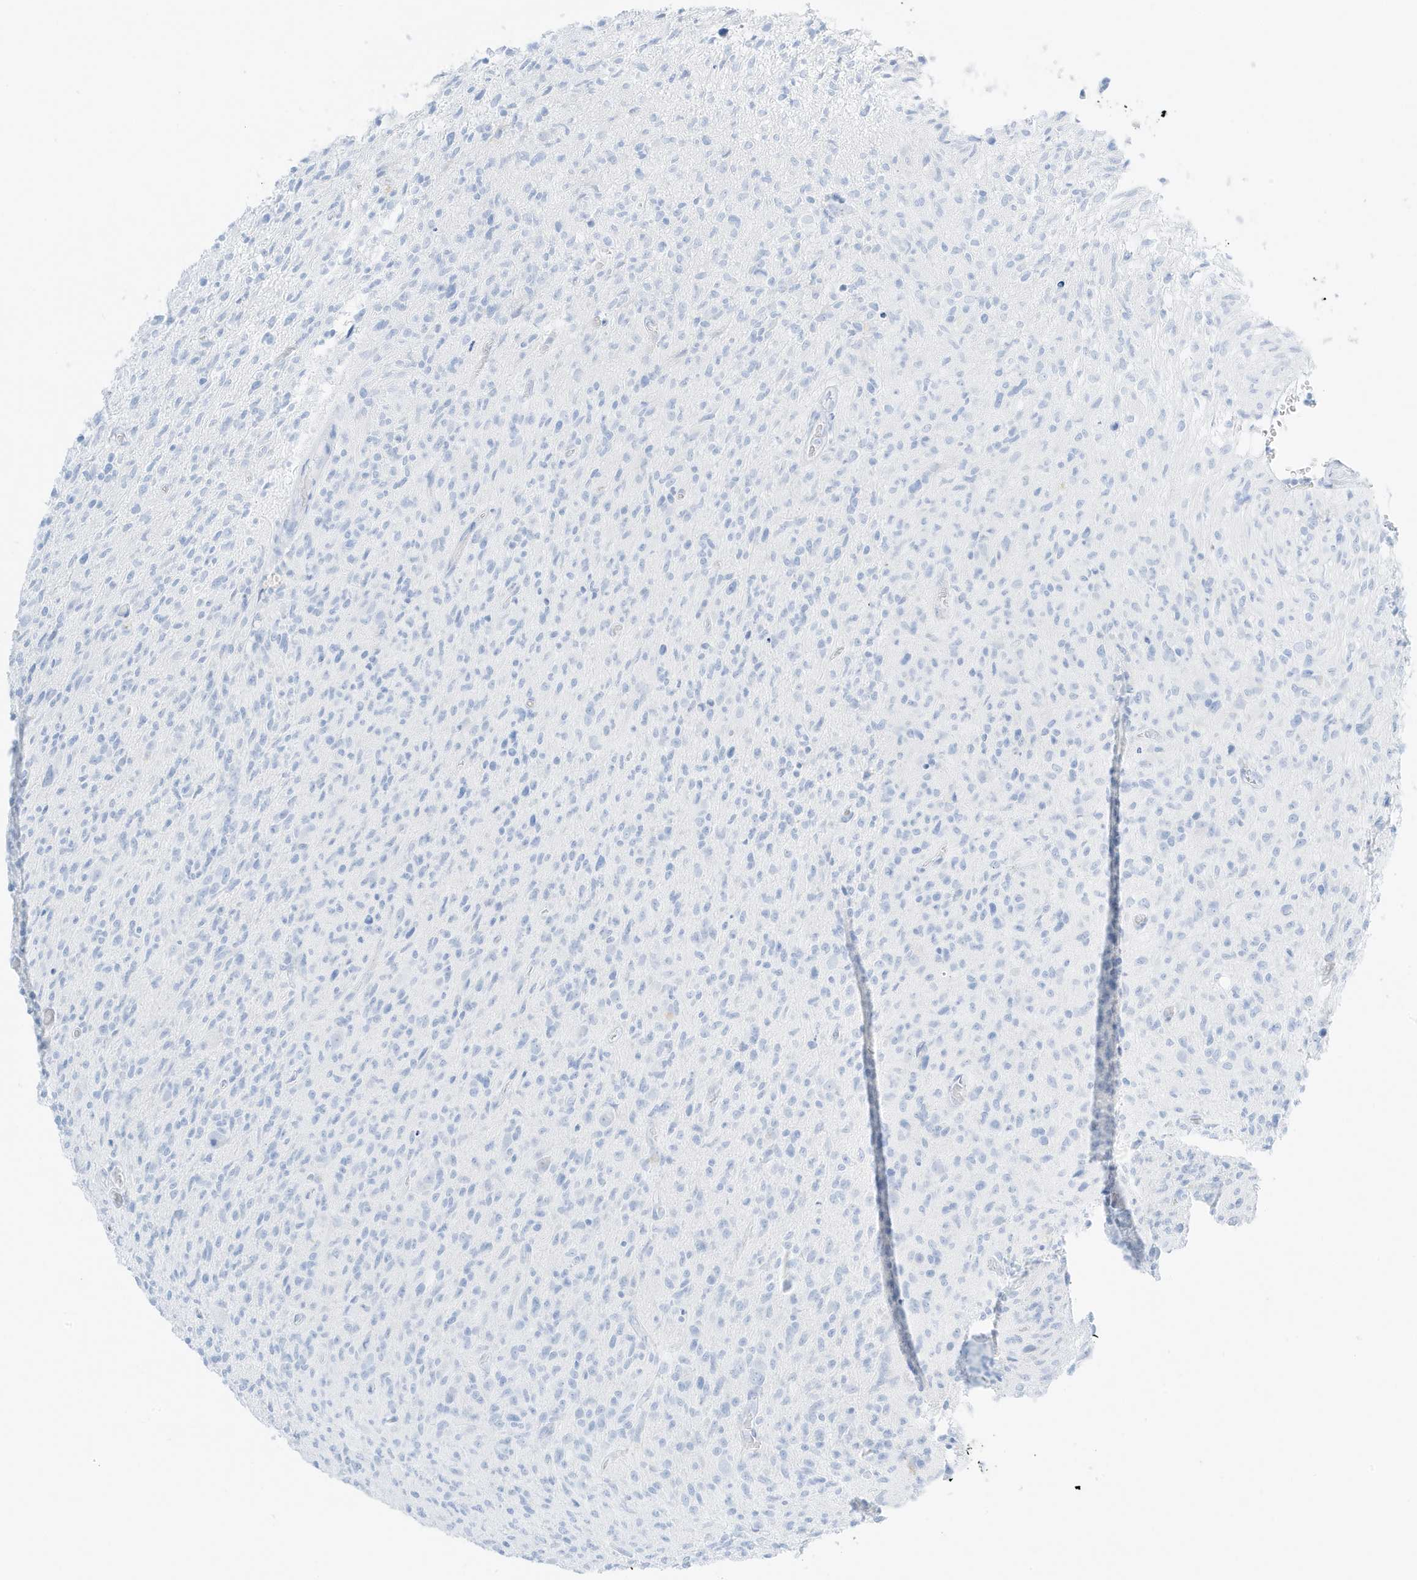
{"staining": {"intensity": "negative", "quantity": "none", "location": "none"}, "tissue": "glioma", "cell_type": "Tumor cells", "image_type": "cancer", "snomed": [{"axis": "morphology", "description": "Glioma, malignant, High grade"}, {"axis": "topography", "description": "Brain"}], "caption": "This is an IHC histopathology image of malignant glioma (high-grade). There is no expression in tumor cells.", "gene": "SLC22A13", "patient": {"sex": "female", "age": 57}}